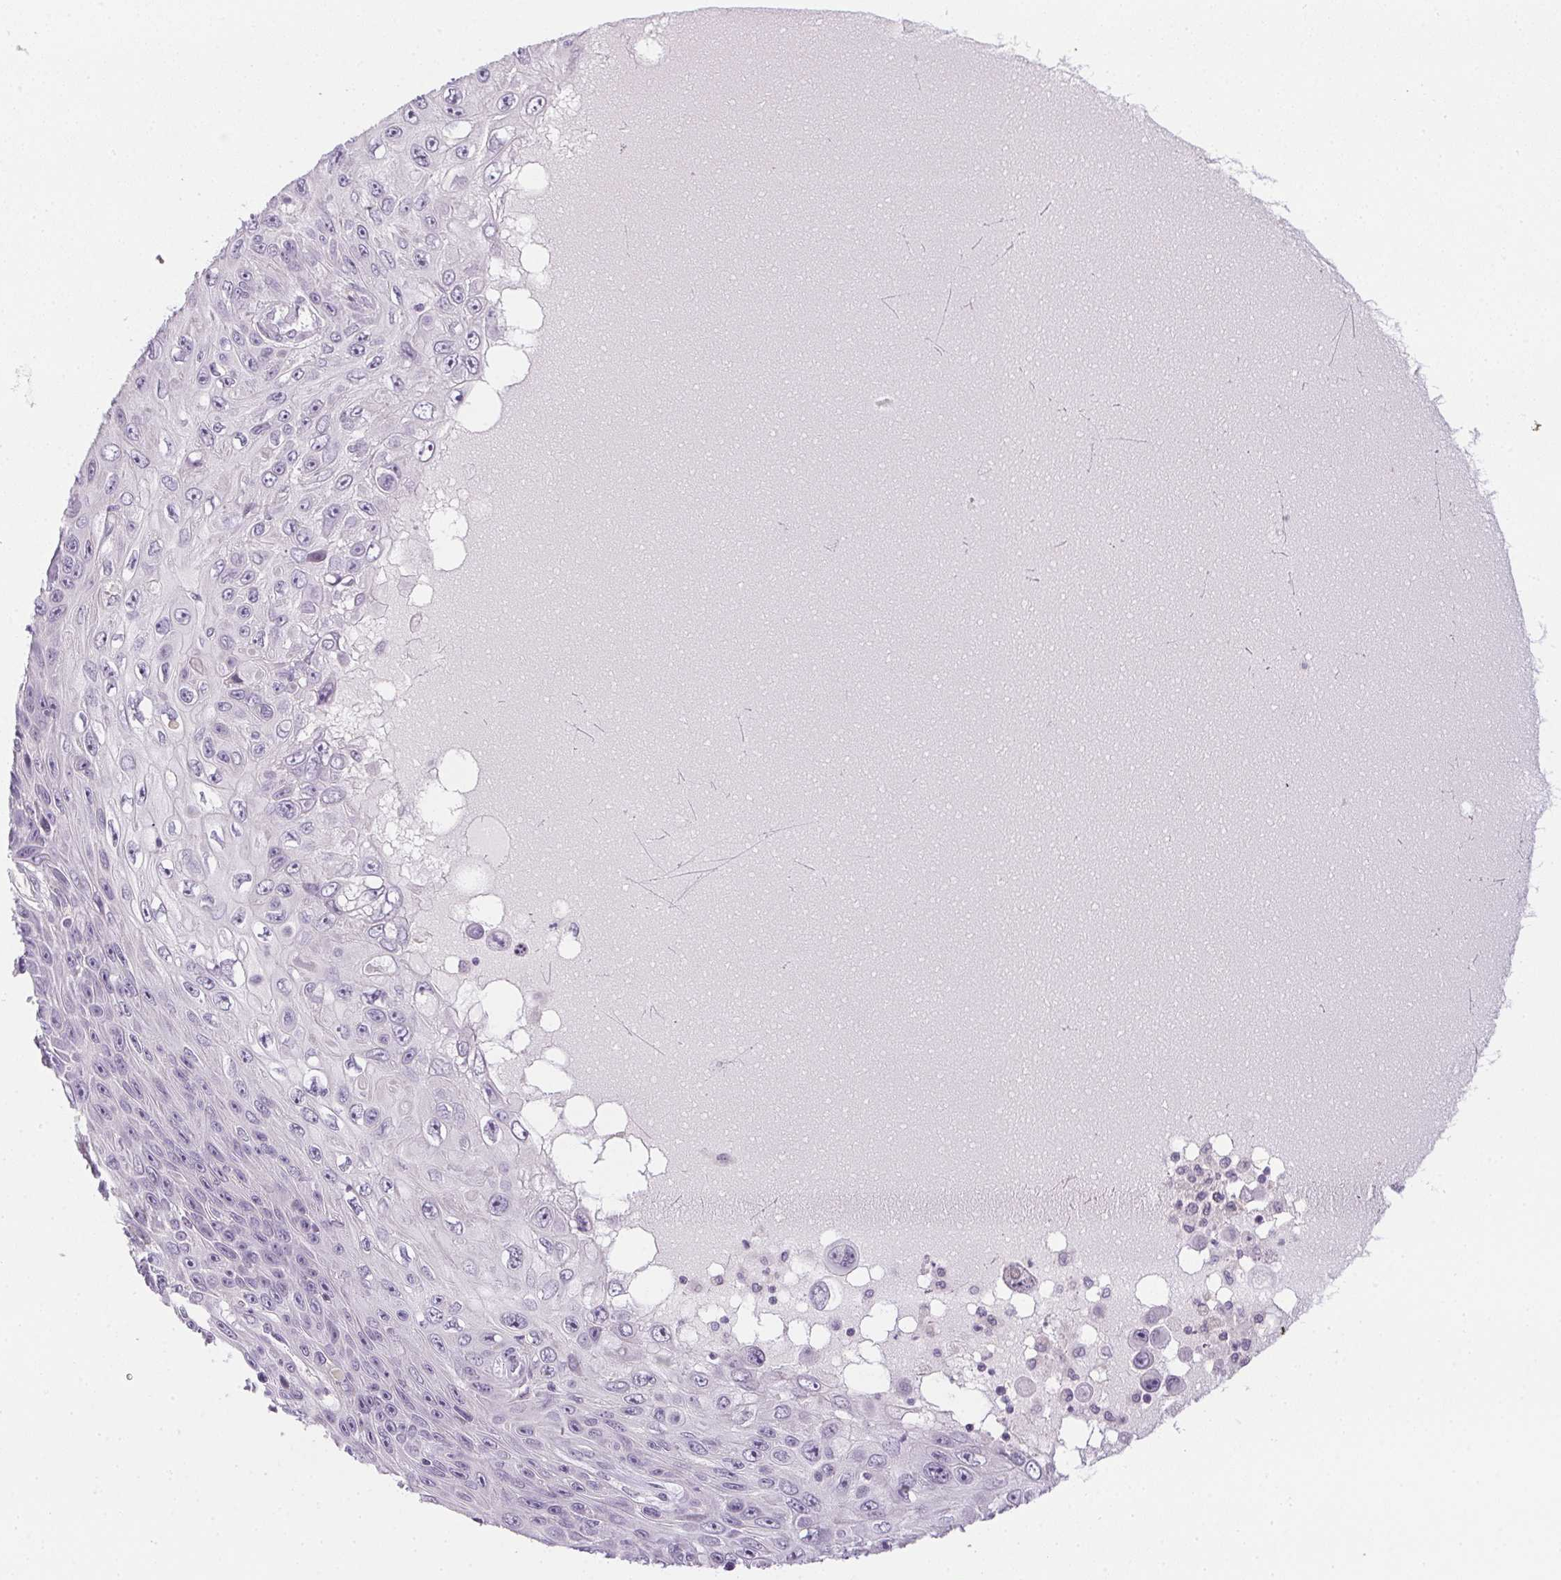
{"staining": {"intensity": "negative", "quantity": "none", "location": "none"}, "tissue": "skin cancer", "cell_type": "Tumor cells", "image_type": "cancer", "snomed": [{"axis": "morphology", "description": "Squamous cell carcinoma, NOS"}, {"axis": "topography", "description": "Skin"}], "caption": "This is a image of immunohistochemistry staining of skin cancer, which shows no expression in tumor cells.", "gene": "GSDMC", "patient": {"sex": "male", "age": 82}}